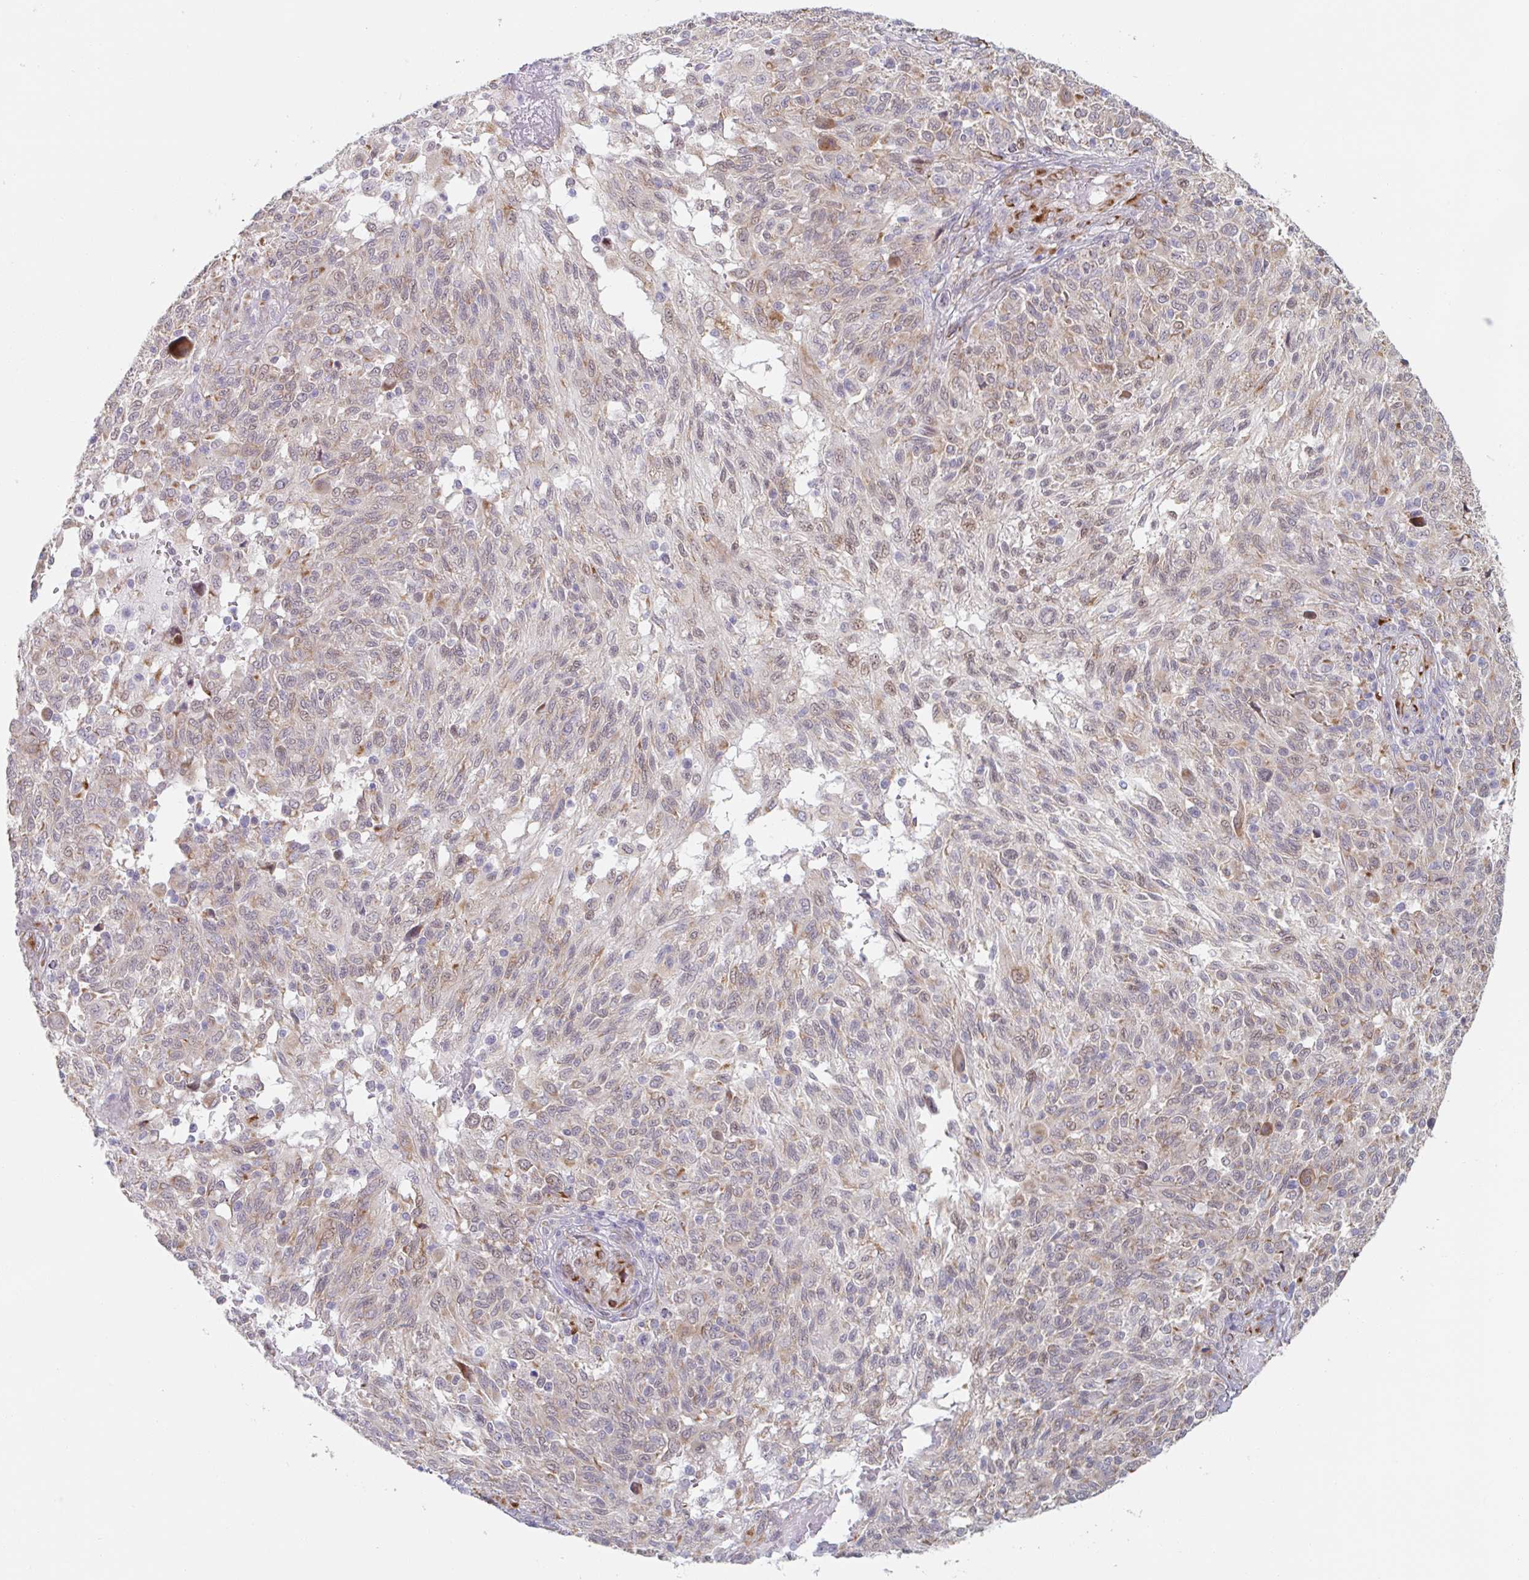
{"staining": {"intensity": "weak", "quantity": "<25%", "location": "cytoplasmic/membranous"}, "tissue": "melanoma", "cell_type": "Tumor cells", "image_type": "cancer", "snomed": [{"axis": "morphology", "description": "Malignant melanoma, NOS"}, {"axis": "topography", "description": "Skin"}], "caption": "A photomicrograph of melanoma stained for a protein displays no brown staining in tumor cells. (Brightfield microscopy of DAB (3,3'-diaminobenzidine) immunohistochemistry at high magnification).", "gene": "TRAPPC10", "patient": {"sex": "male", "age": 66}}